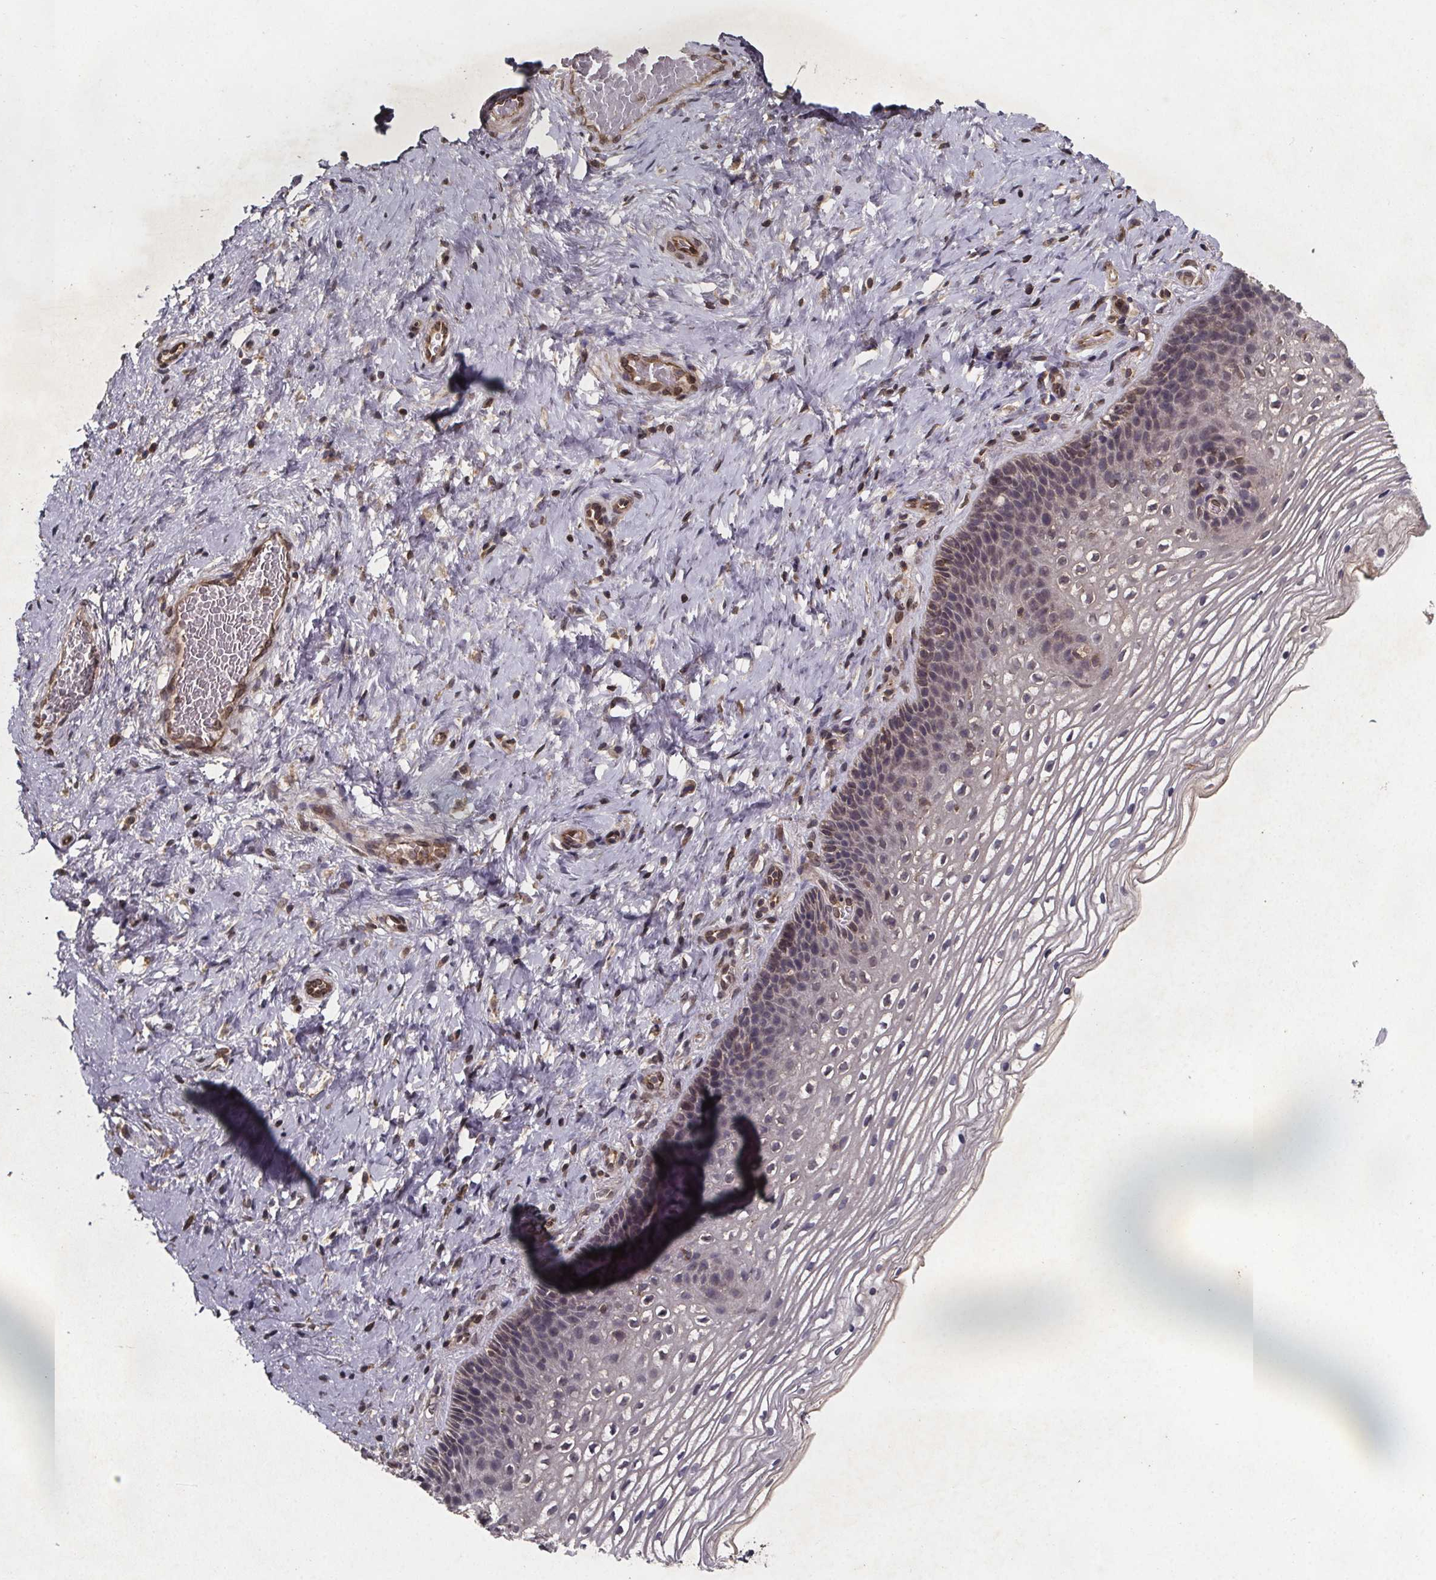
{"staining": {"intensity": "negative", "quantity": "none", "location": "none"}, "tissue": "cervix", "cell_type": "Squamous epithelial cells", "image_type": "normal", "snomed": [{"axis": "morphology", "description": "Normal tissue, NOS"}, {"axis": "topography", "description": "Cervix"}], "caption": "Photomicrograph shows no protein expression in squamous epithelial cells of benign cervix. (Stains: DAB immunohistochemistry with hematoxylin counter stain, Microscopy: brightfield microscopy at high magnification).", "gene": "PIERCE2", "patient": {"sex": "female", "age": 34}}